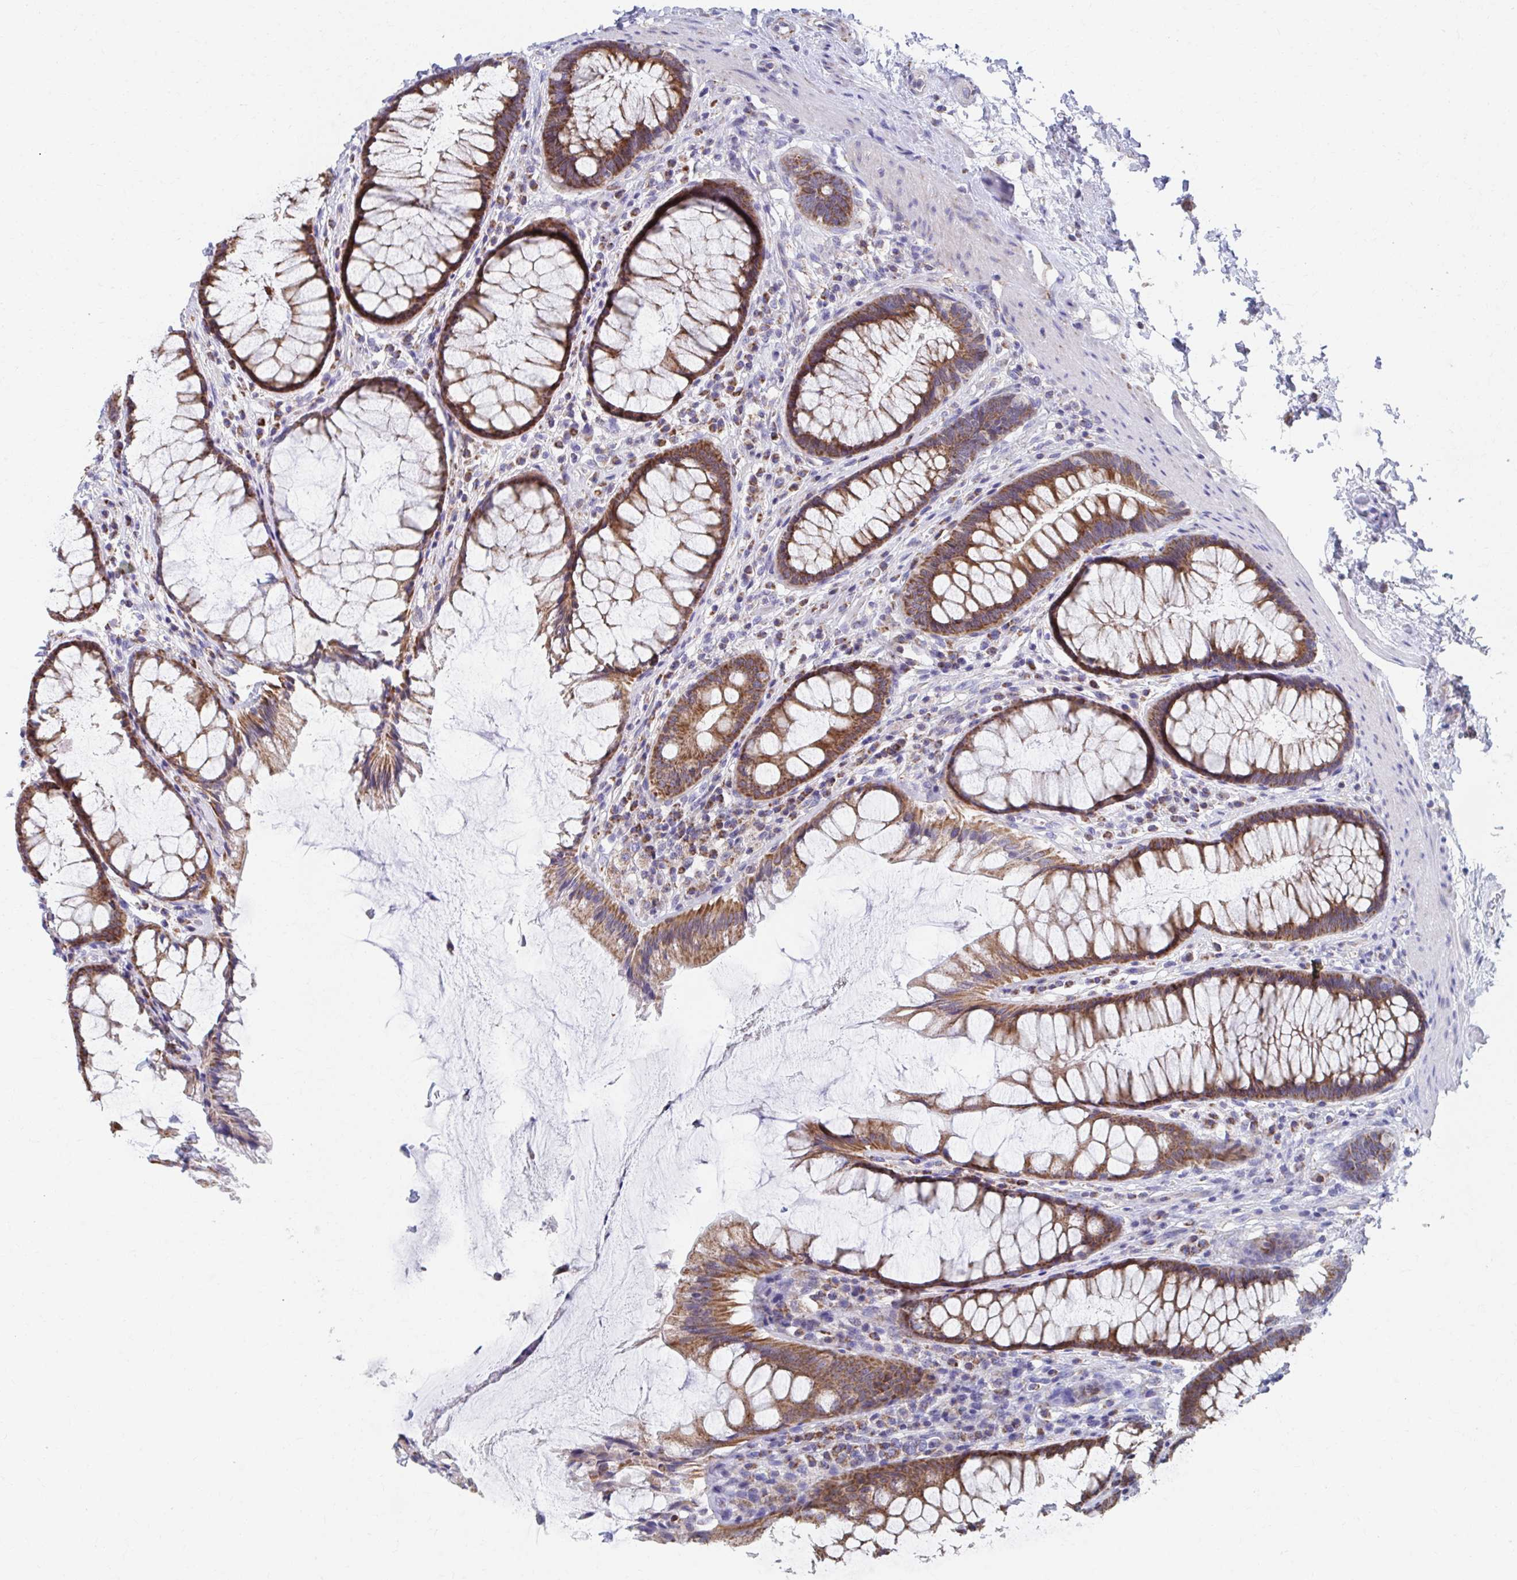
{"staining": {"intensity": "moderate", "quantity": ">75%", "location": "cytoplasmic/membranous"}, "tissue": "rectum", "cell_type": "Glandular cells", "image_type": "normal", "snomed": [{"axis": "morphology", "description": "Normal tissue, NOS"}, {"axis": "topography", "description": "Rectum"}], "caption": "DAB (3,3'-diaminobenzidine) immunohistochemical staining of normal rectum displays moderate cytoplasmic/membranous protein staining in about >75% of glandular cells. The staining was performed using DAB to visualize the protein expression in brown, while the nuclei were stained in blue with hematoxylin (Magnification: 20x).", "gene": "RCC1L", "patient": {"sex": "male", "age": 72}}